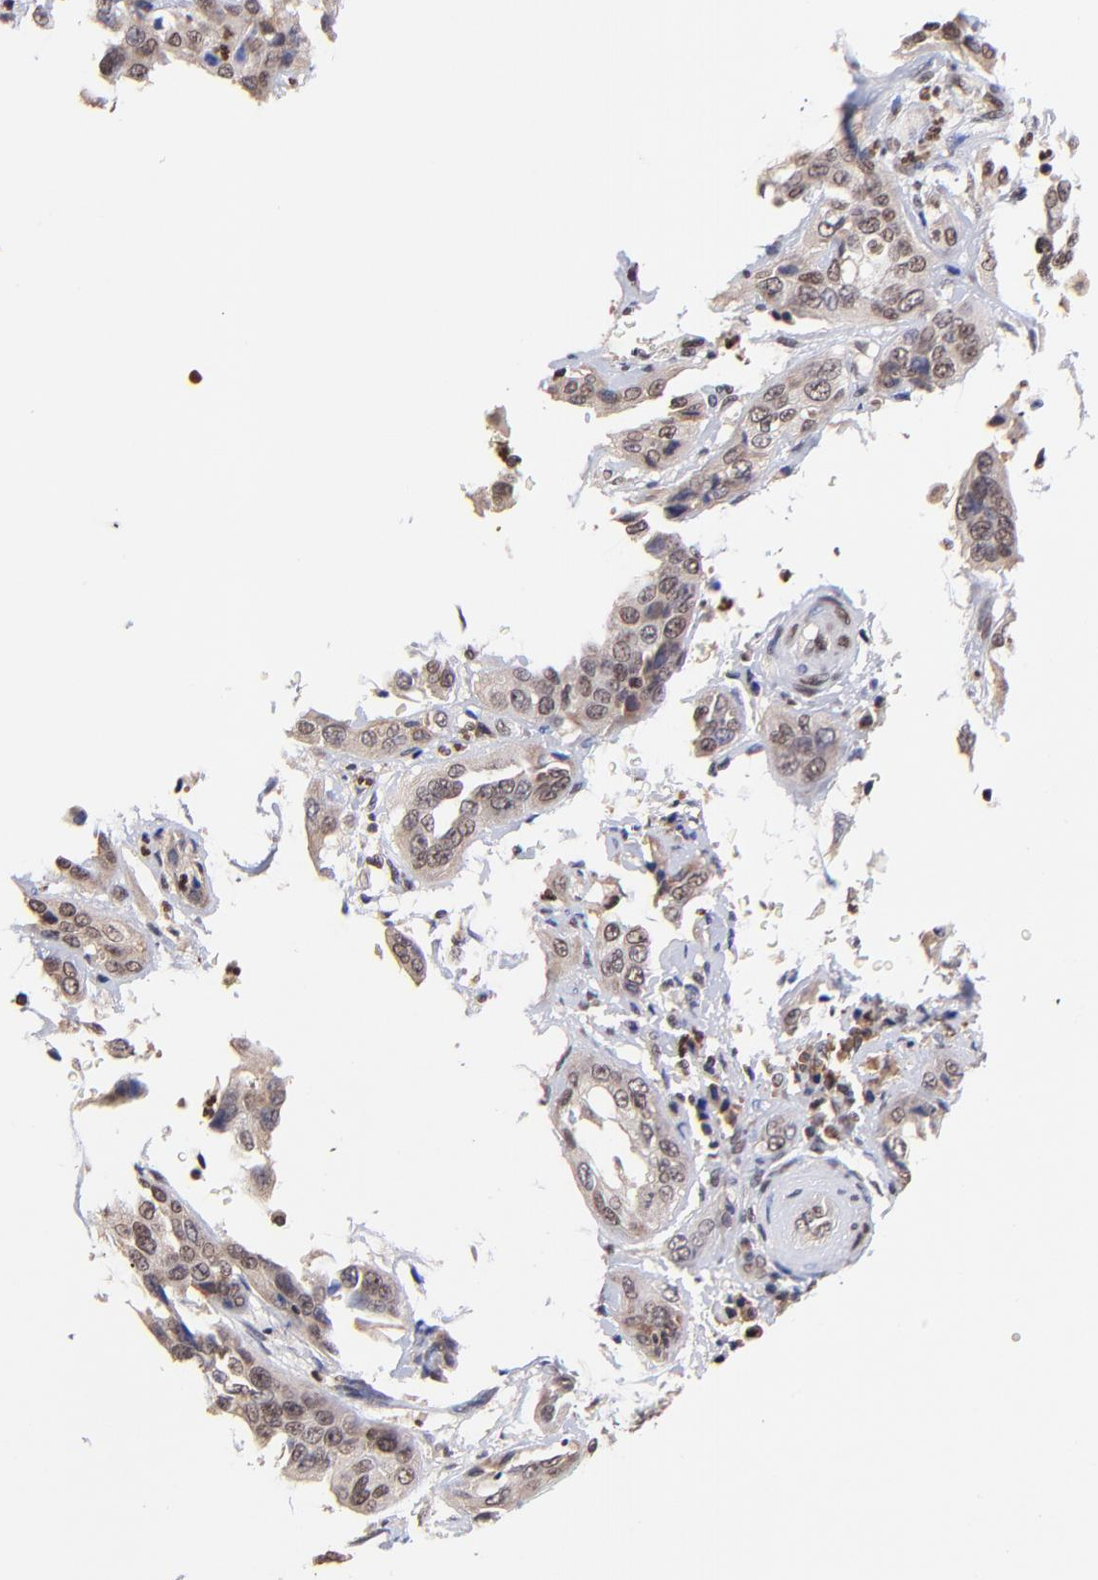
{"staining": {"intensity": "moderate", "quantity": ">75%", "location": "nuclear"}, "tissue": "cervical cancer", "cell_type": "Tumor cells", "image_type": "cancer", "snomed": [{"axis": "morphology", "description": "Squamous cell carcinoma, NOS"}, {"axis": "topography", "description": "Cervix"}], "caption": "Protein expression analysis of human cervical cancer reveals moderate nuclear expression in approximately >75% of tumor cells.", "gene": "WDR25", "patient": {"sex": "female", "age": 41}}